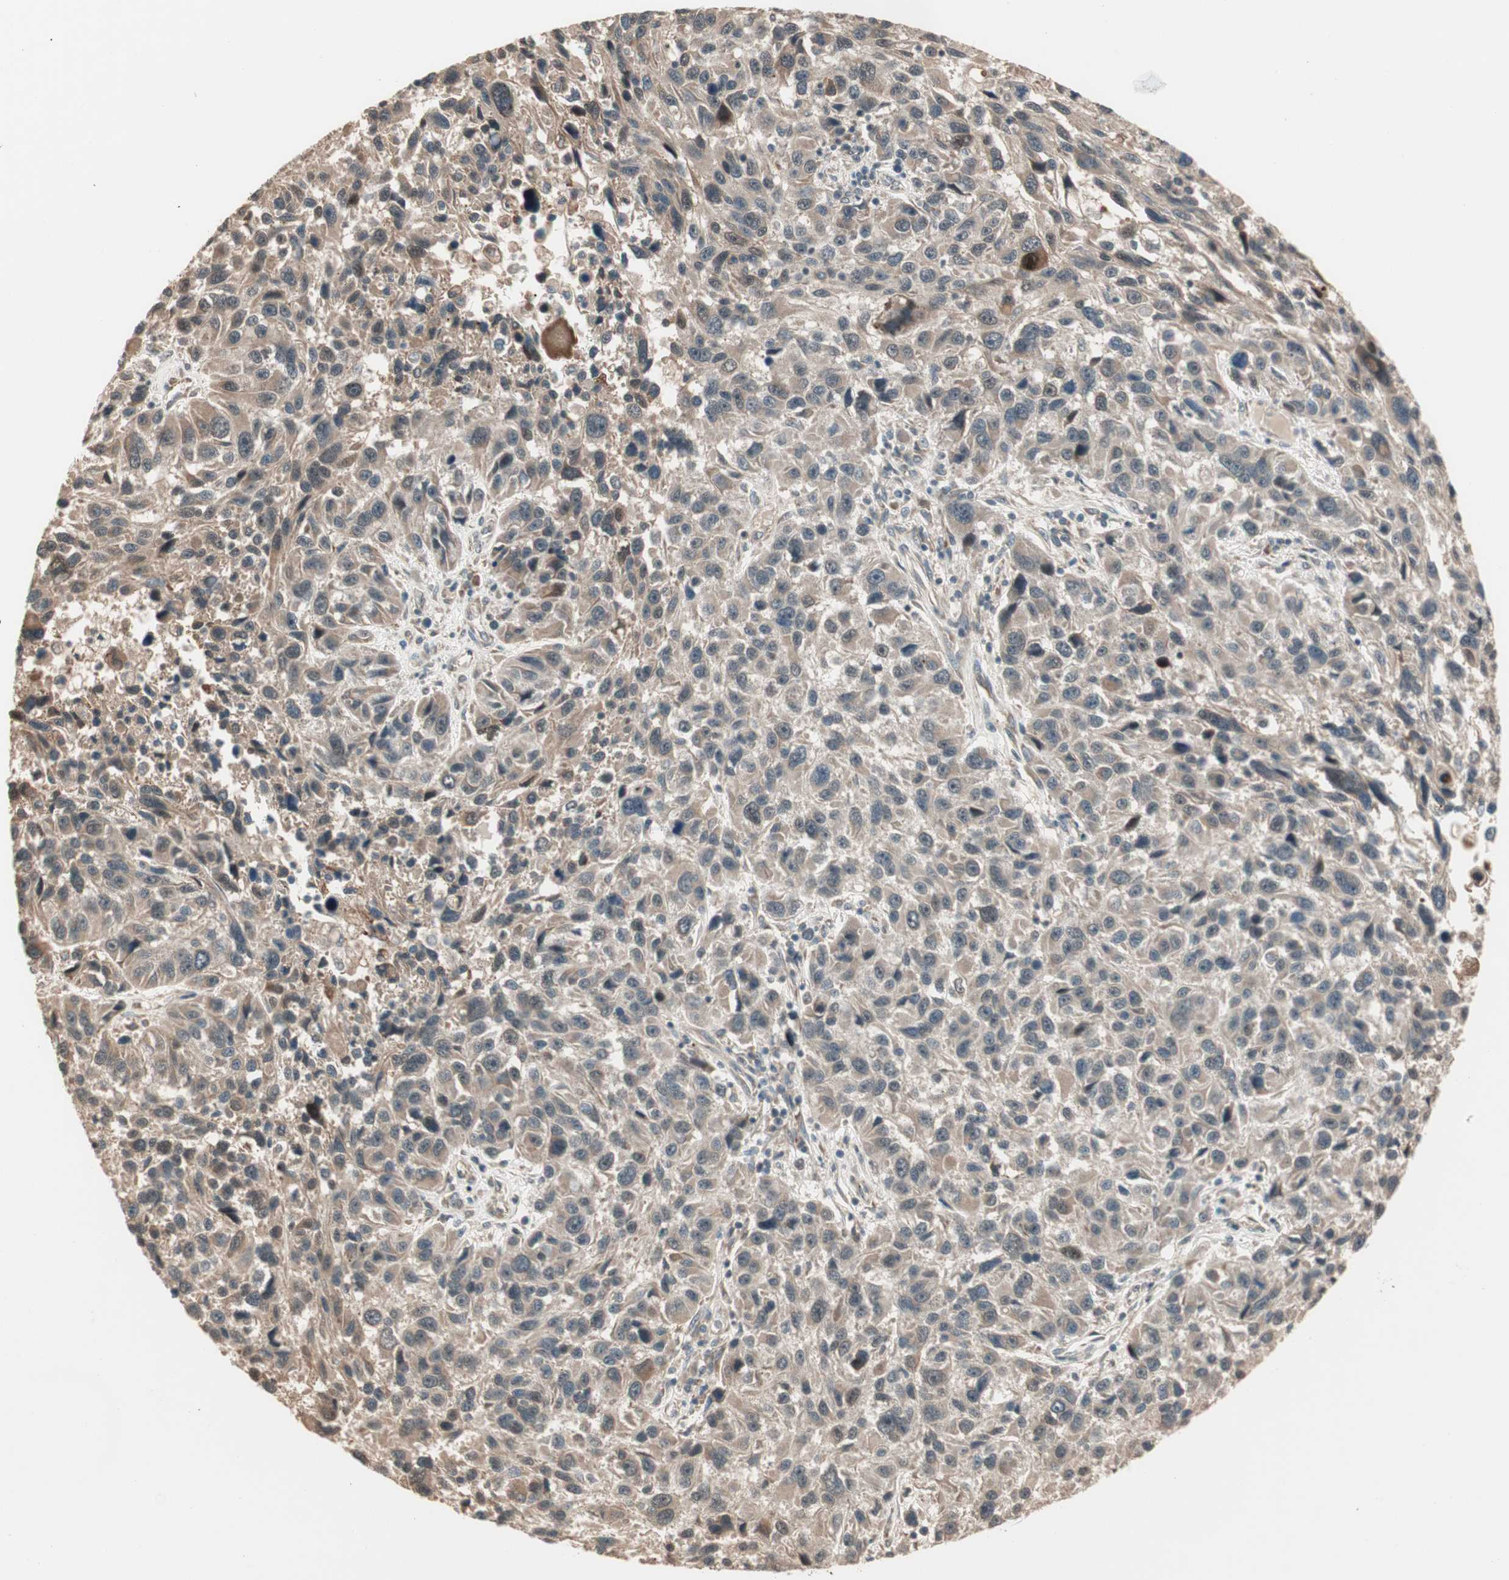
{"staining": {"intensity": "weak", "quantity": "25%-75%", "location": "cytoplasmic/membranous"}, "tissue": "melanoma", "cell_type": "Tumor cells", "image_type": "cancer", "snomed": [{"axis": "morphology", "description": "Malignant melanoma, NOS"}, {"axis": "topography", "description": "Skin"}], "caption": "Melanoma stained with a protein marker reveals weak staining in tumor cells.", "gene": "ZSCAN31", "patient": {"sex": "male", "age": 53}}